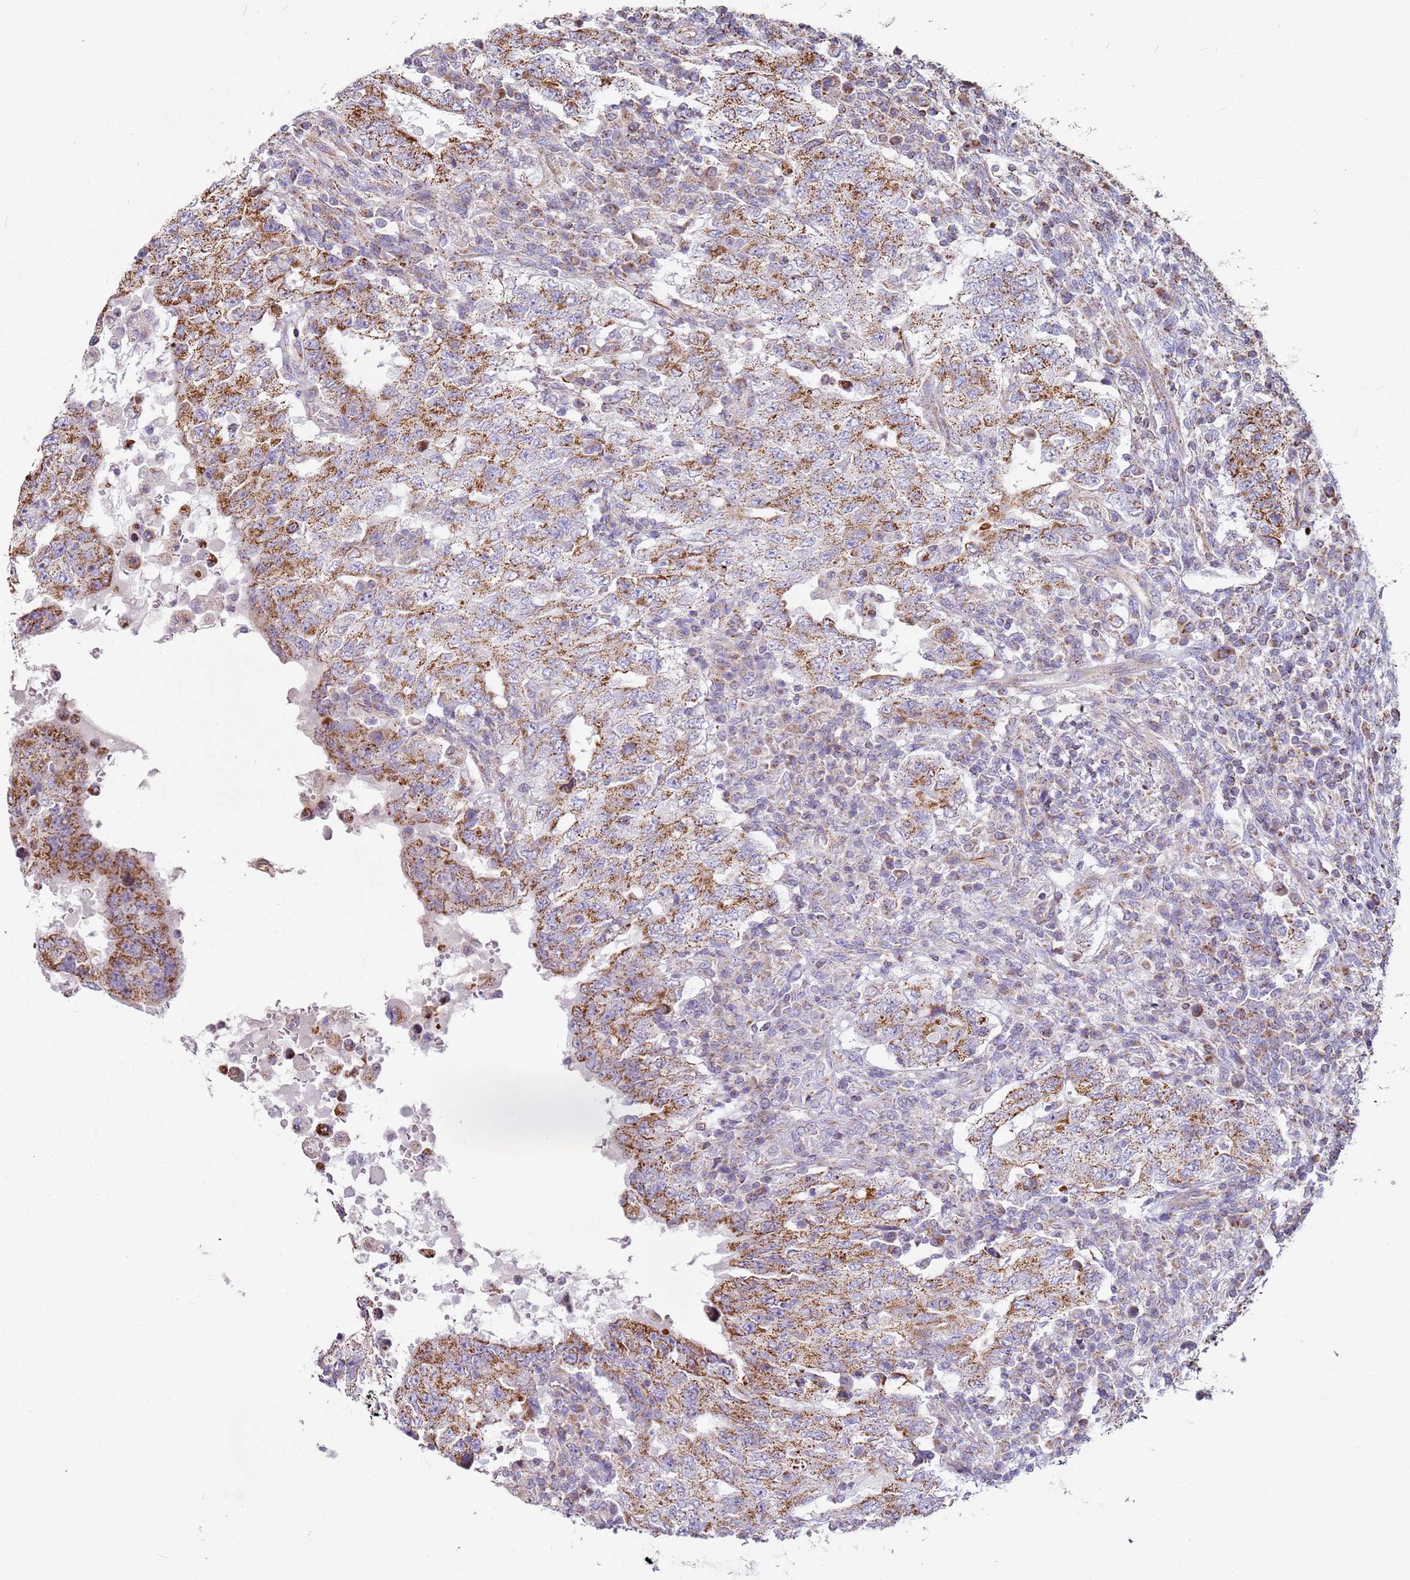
{"staining": {"intensity": "moderate", "quantity": "25%-75%", "location": "cytoplasmic/membranous"}, "tissue": "testis cancer", "cell_type": "Tumor cells", "image_type": "cancer", "snomed": [{"axis": "morphology", "description": "Carcinoma, Embryonal, NOS"}, {"axis": "topography", "description": "Testis"}], "caption": "A brown stain highlights moderate cytoplasmic/membranous positivity of a protein in human testis cancer tumor cells. The protein is shown in brown color, while the nuclei are stained blue.", "gene": "ALS2", "patient": {"sex": "male", "age": 26}}